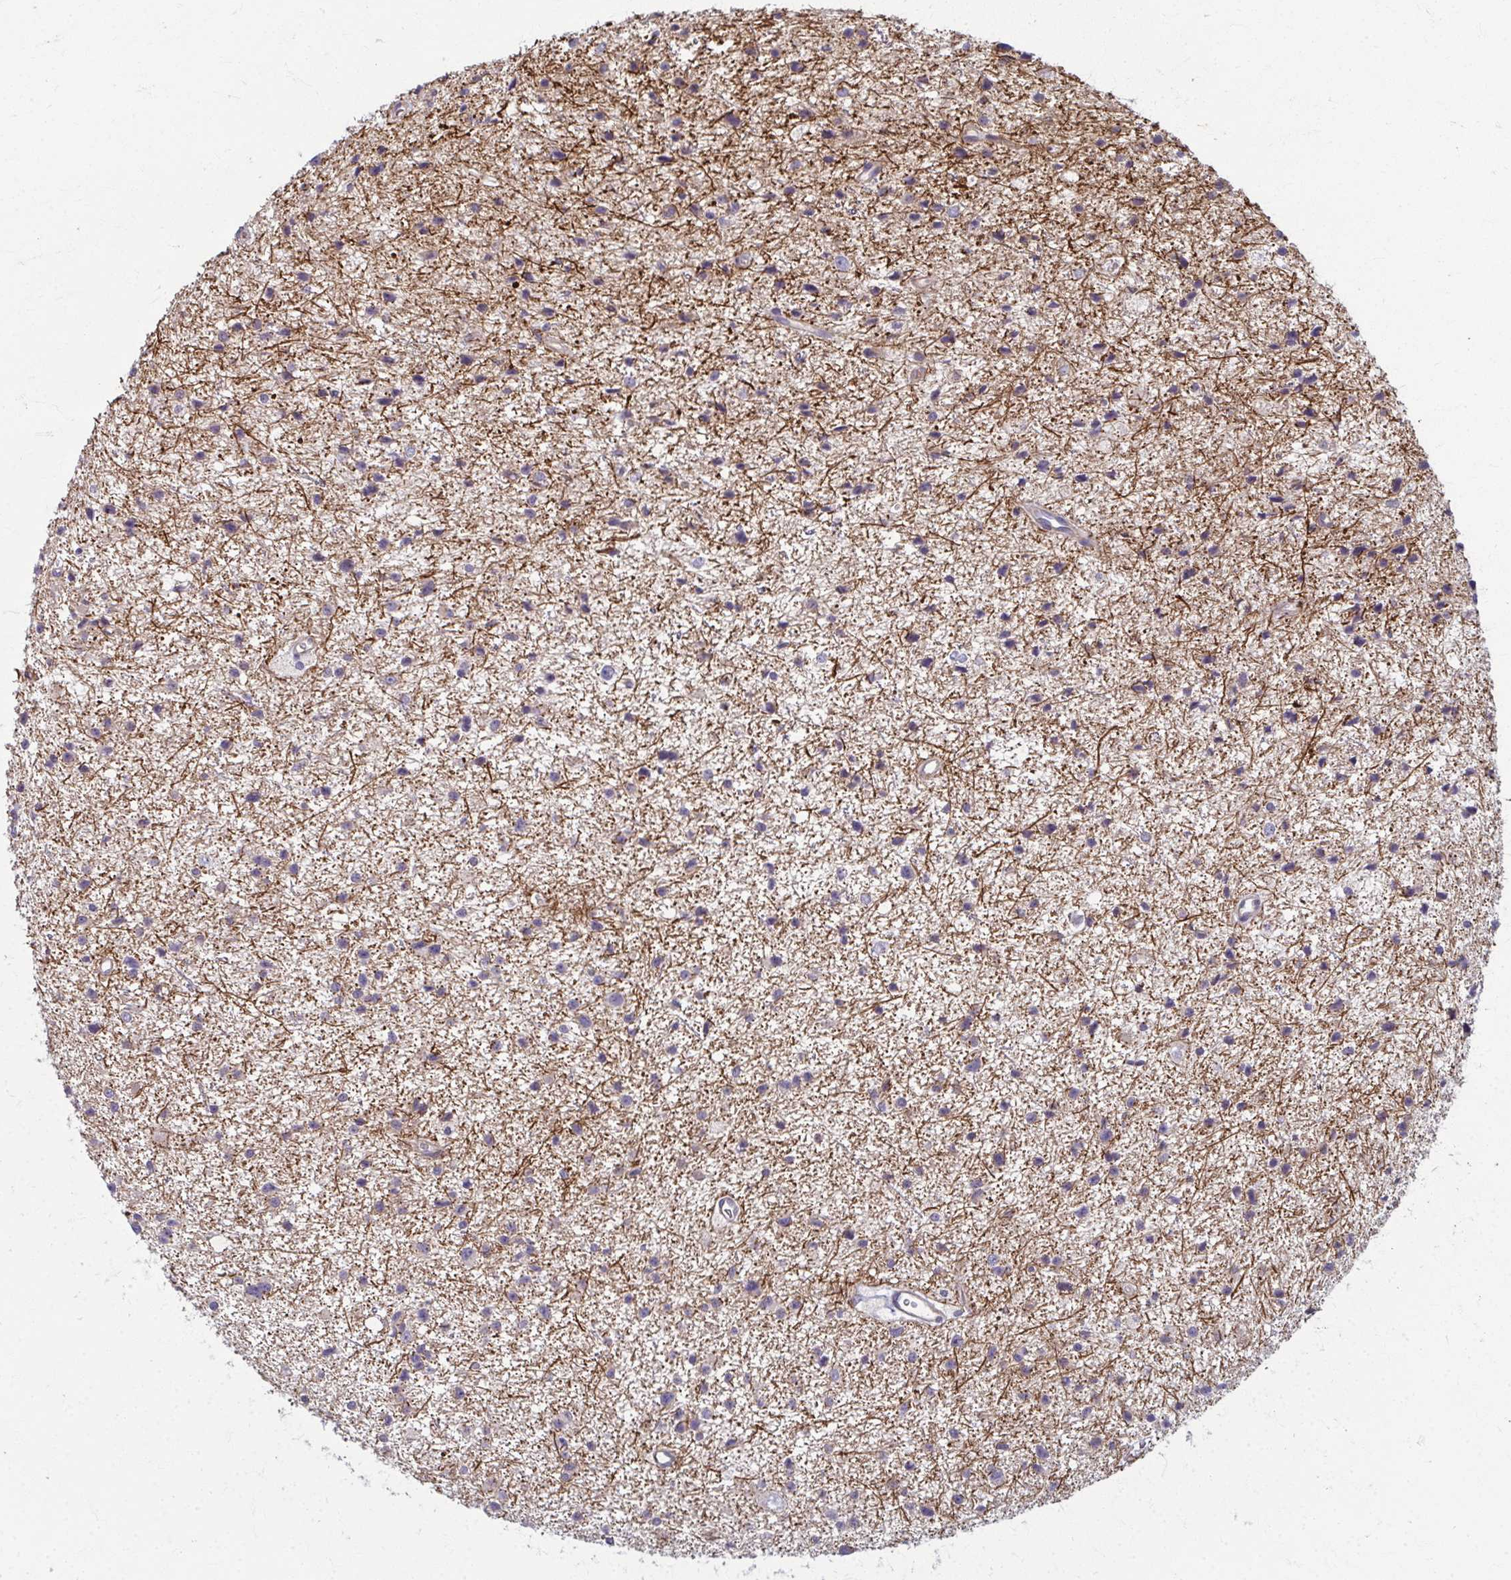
{"staining": {"intensity": "negative", "quantity": "none", "location": "none"}, "tissue": "glioma", "cell_type": "Tumor cells", "image_type": "cancer", "snomed": [{"axis": "morphology", "description": "Glioma, malignant, Low grade"}, {"axis": "topography", "description": "Brain"}], "caption": "Immunohistochemistry (IHC) histopathology image of human malignant glioma (low-grade) stained for a protein (brown), which shows no expression in tumor cells.", "gene": "EID2B", "patient": {"sex": "male", "age": 43}}